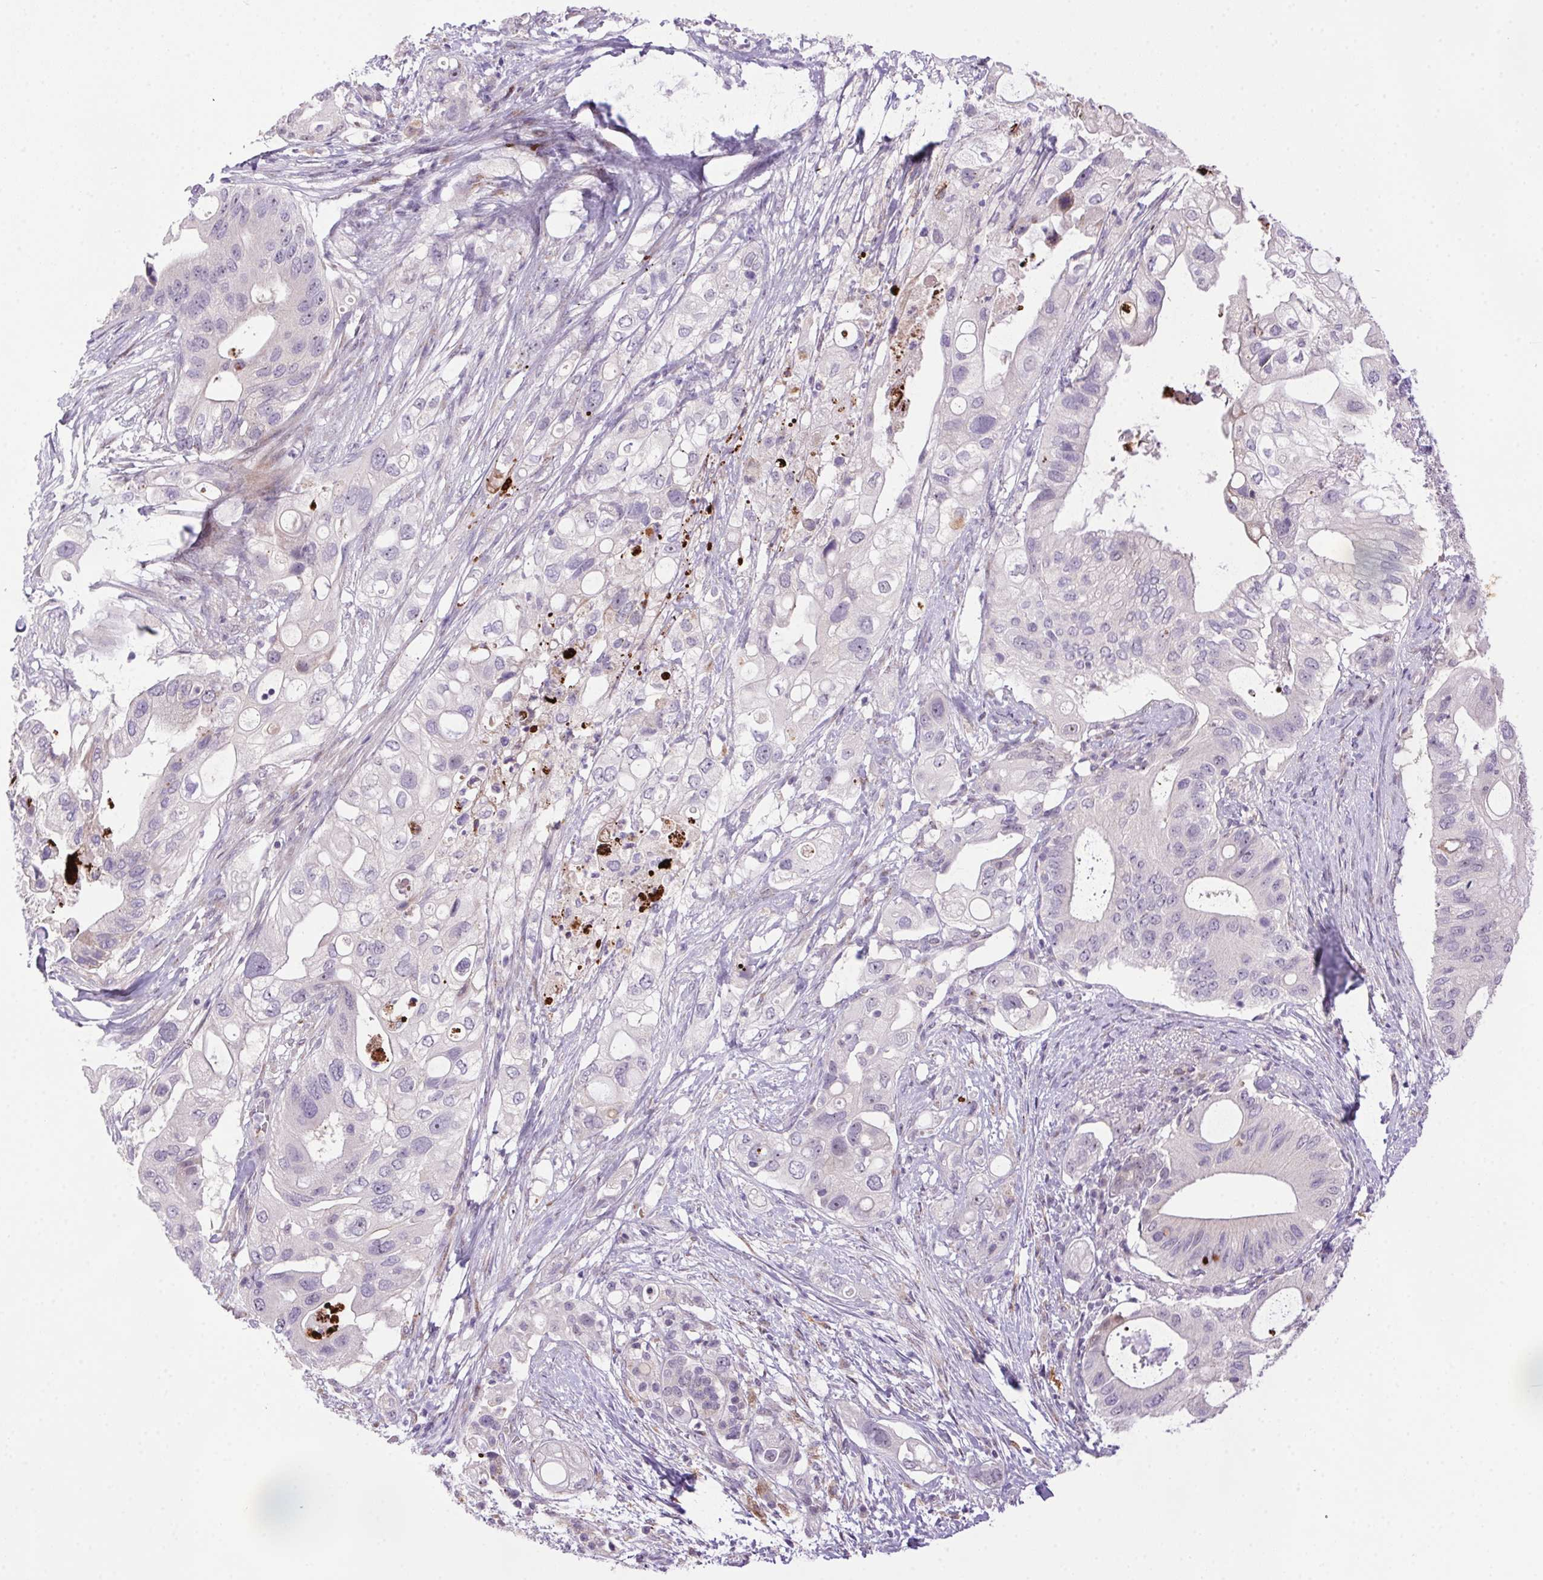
{"staining": {"intensity": "negative", "quantity": "none", "location": "none"}, "tissue": "pancreatic cancer", "cell_type": "Tumor cells", "image_type": "cancer", "snomed": [{"axis": "morphology", "description": "Adenocarcinoma, NOS"}, {"axis": "topography", "description": "Pancreas"}], "caption": "IHC photomicrograph of neoplastic tissue: pancreatic cancer (adenocarcinoma) stained with DAB (3,3'-diaminobenzidine) exhibits no significant protein expression in tumor cells.", "gene": "LRRTM1", "patient": {"sex": "female", "age": 72}}